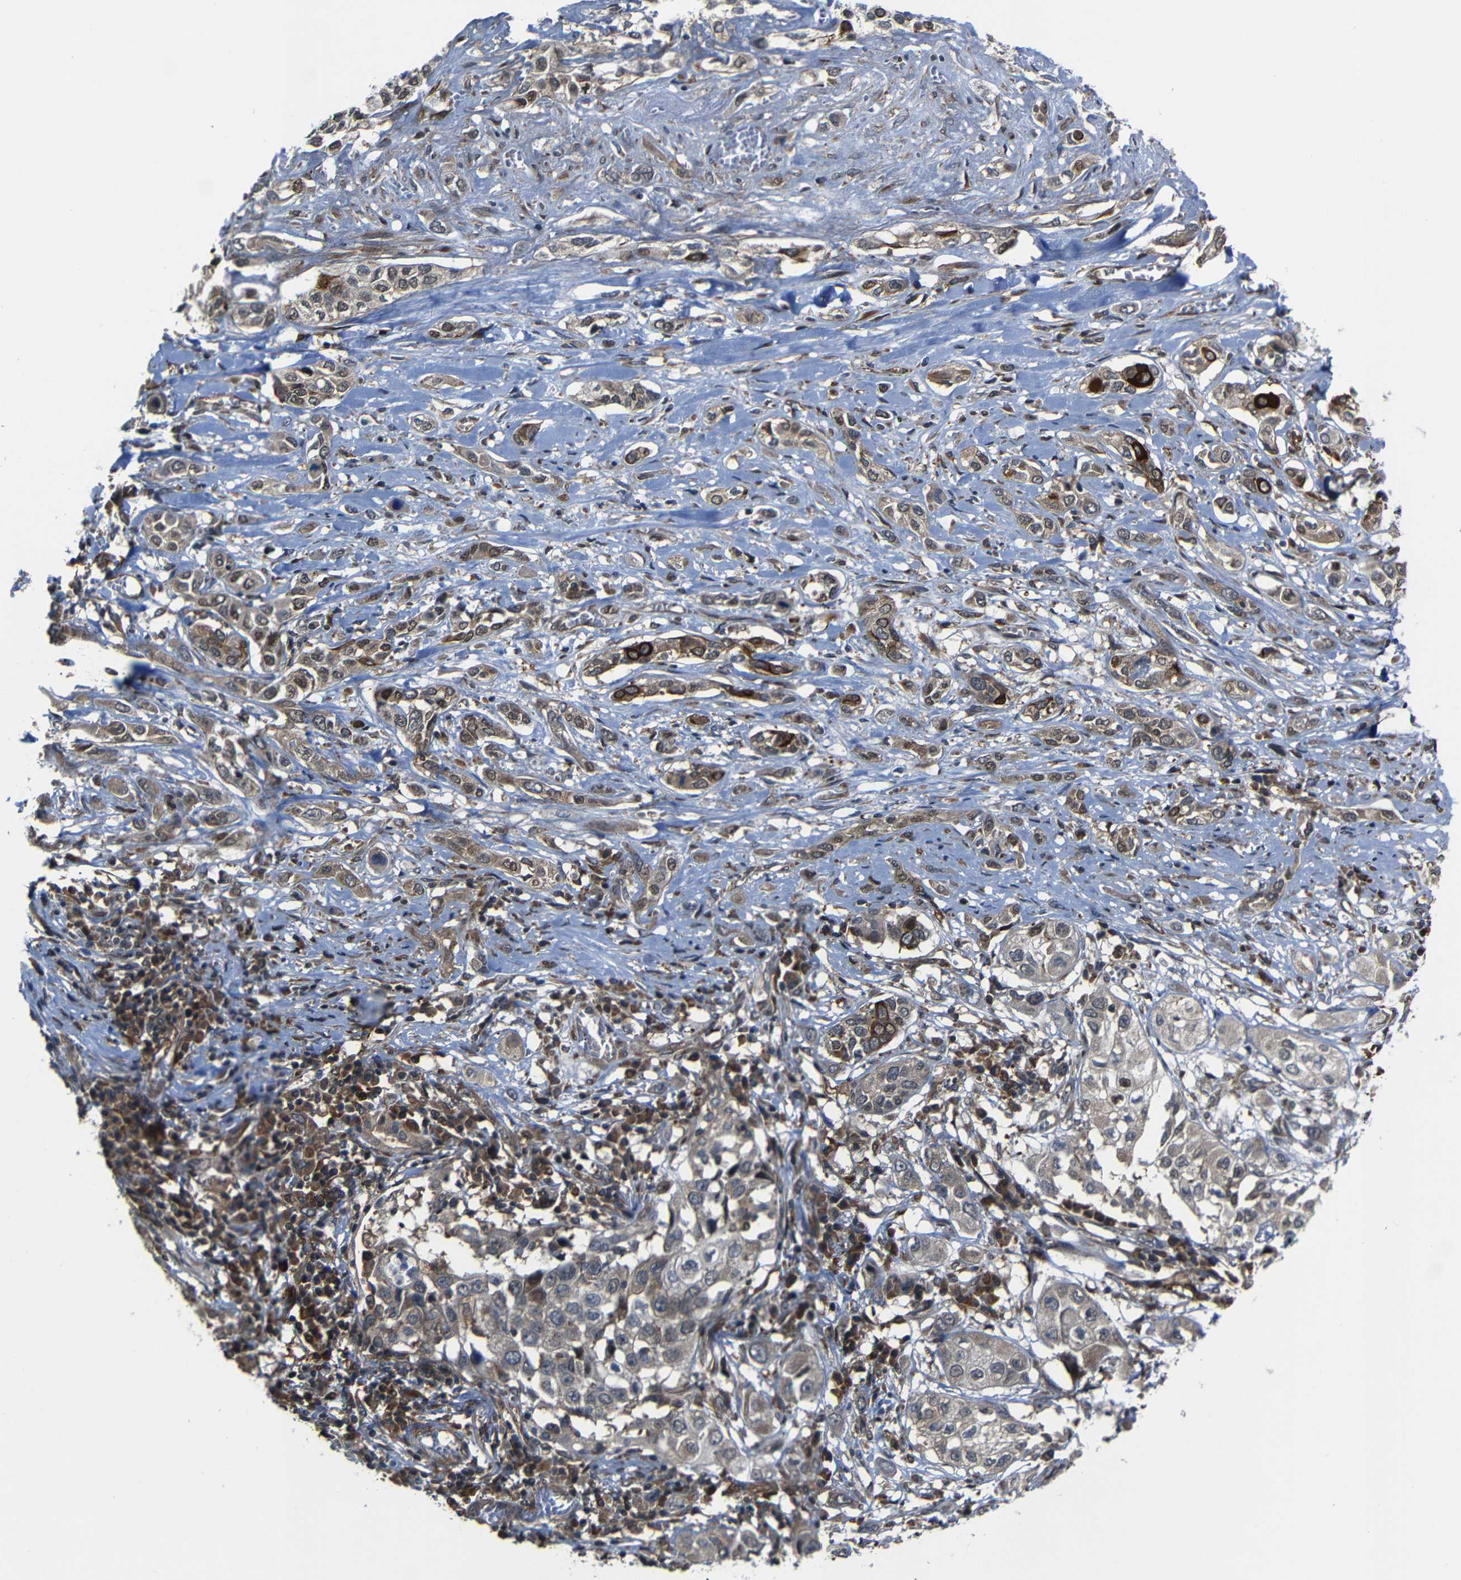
{"staining": {"intensity": "moderate", "quantity": "25%-75%", "location": "cytoplasmic/membranous"}, "tissue": "lung cancer", "cell_type": "Tumor cells", "image_type": "cancer", "snomed": [{"axis": "morphology", "description": "Squamous cell carcinoma, NOS"}, {"axis": "topography", "description": "Lung"}], "caption": "There is medium levels of moderate cytoplasmic/membranous staining in tumor cells of lung squamous cell carcinoma, as demonstrated by immunohistochemical staining (brown color).", "gene": "KIAA0513", "patient": {"sex": "male", "age": 71}}